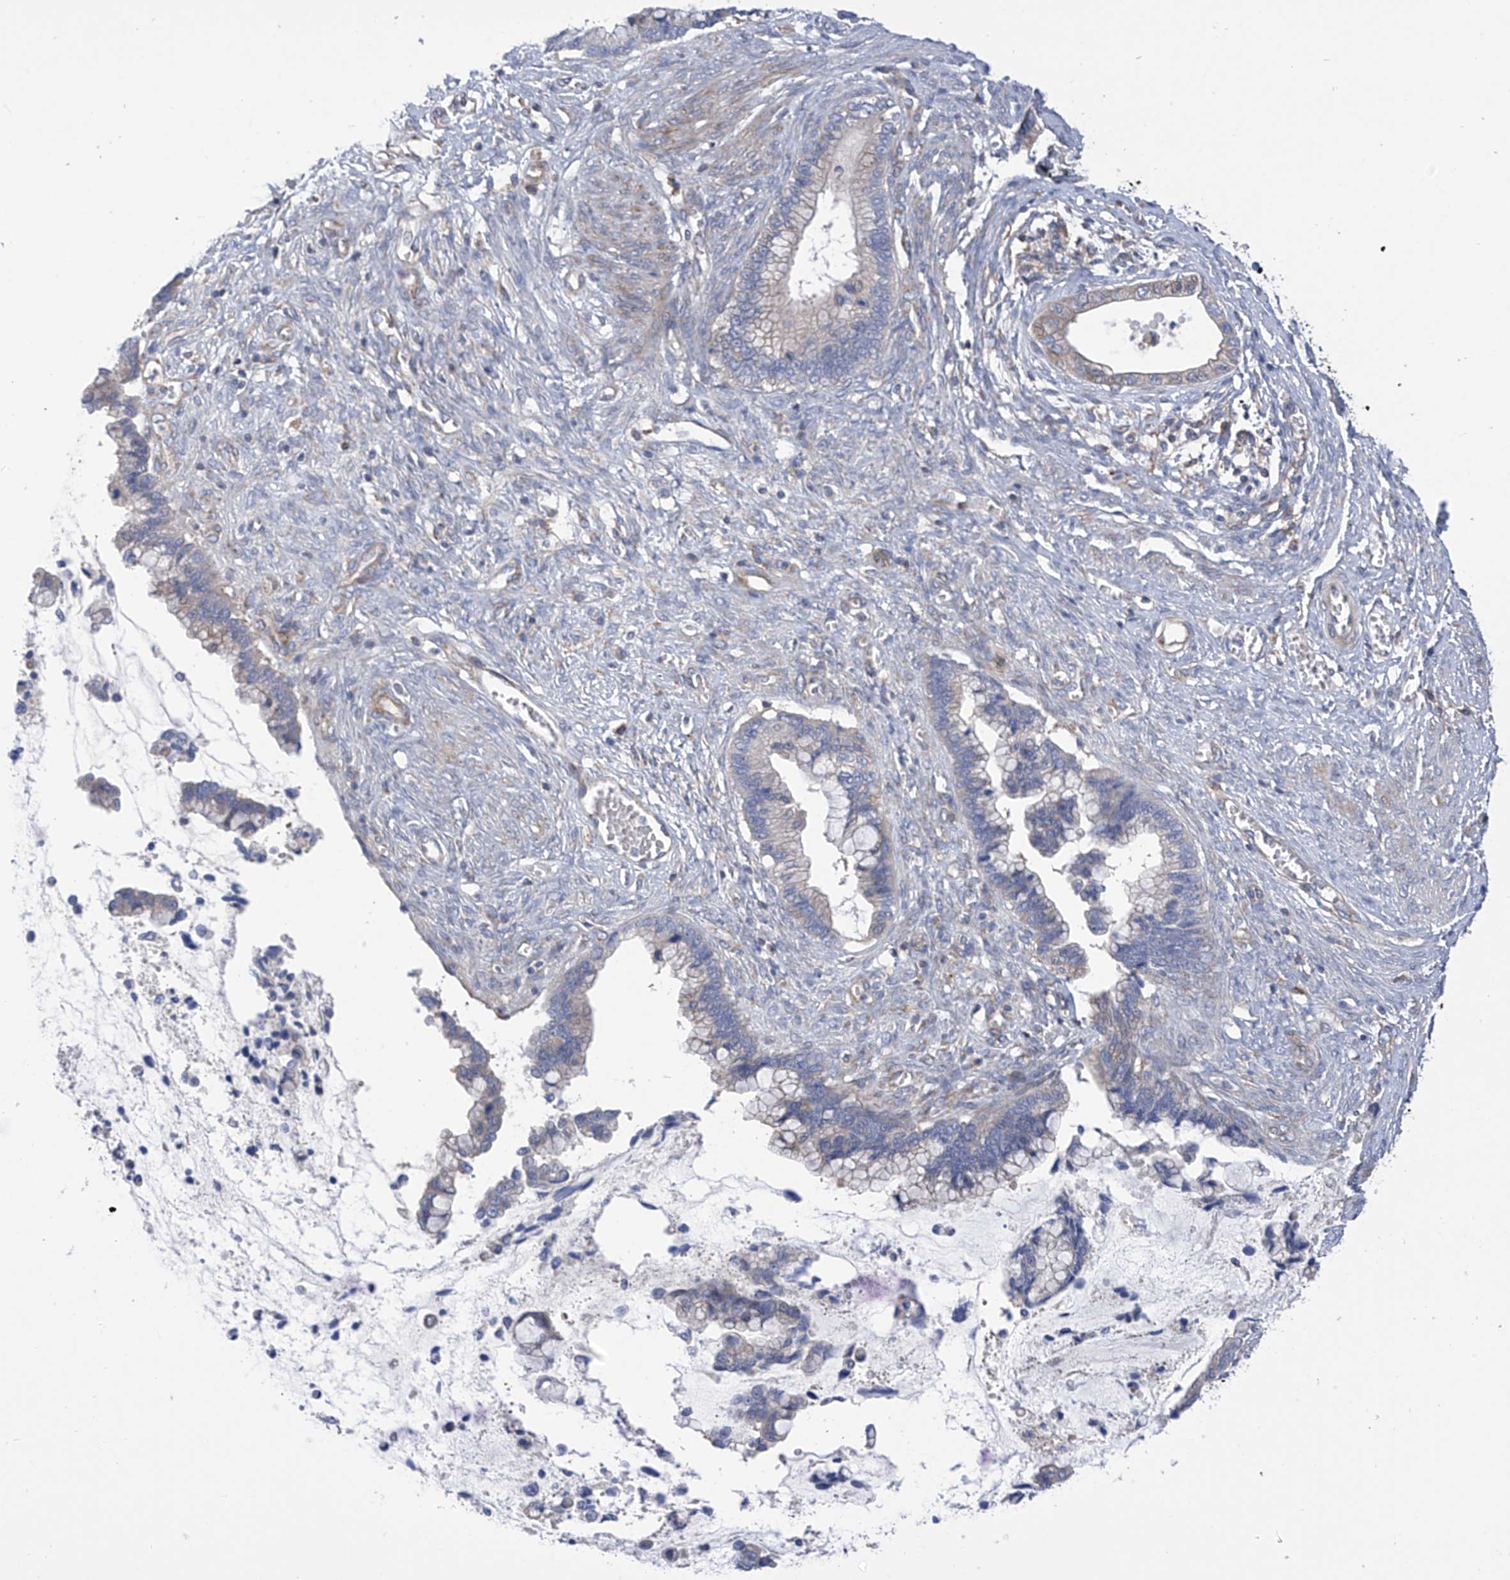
{"staining": {"intensity": "negative", "quantity": "none", "location": "none"}, "tissue": "cervical cancer", "cell_type": "Tumor cells", "image_type": "cancer", "snomed": [{"axis": "morphology", "description": "Adenocarcinoma, NOS"}, {"axis": "topography", "description": "Cervix"}], "caption": "Tumor cells are negative for protein expression in human adenocarcinoma (cervical).", "gene": "P2RX7", "patient": {"sex": "female", "age": 44}}